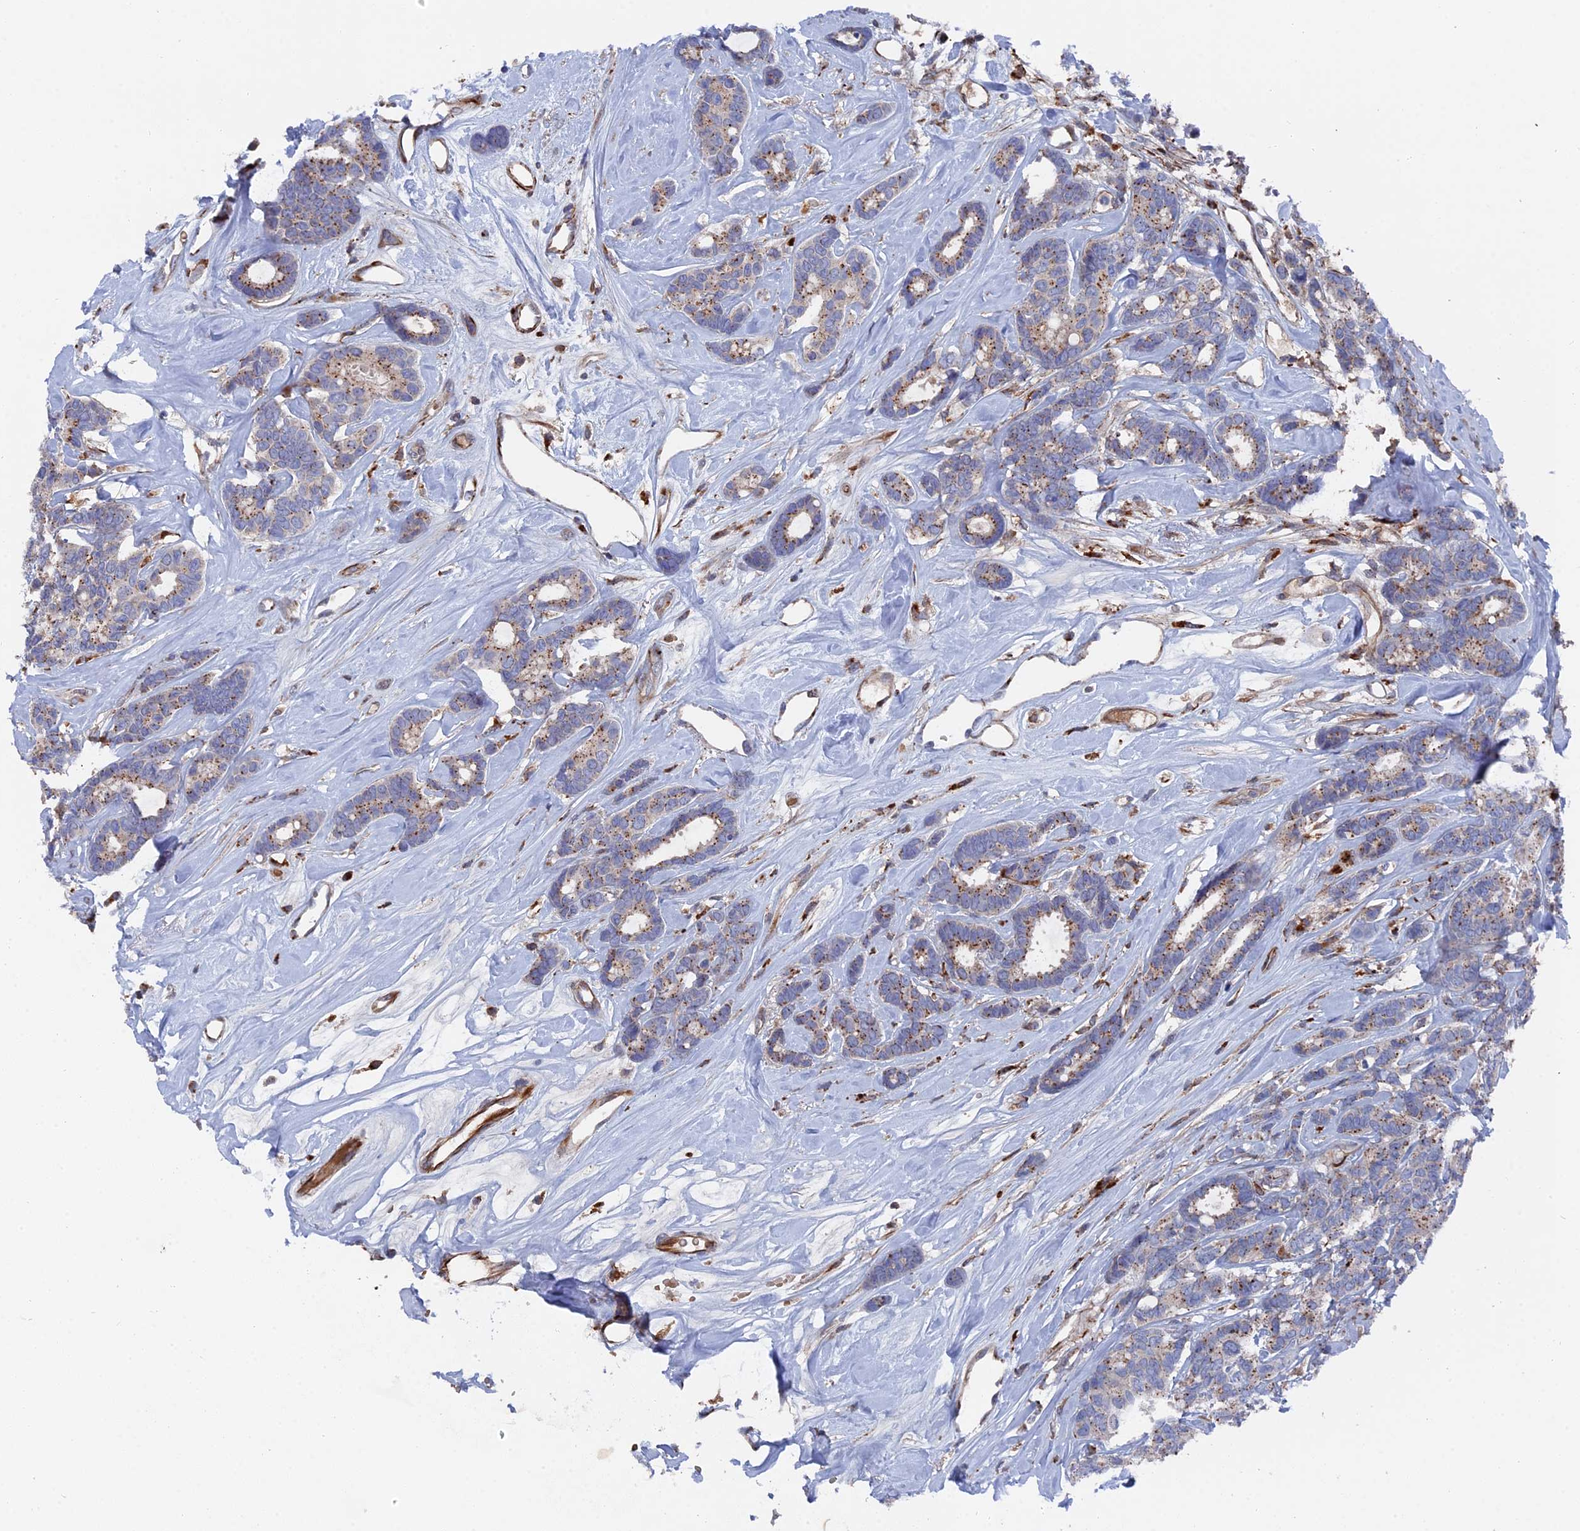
{"staining": {"intensity": "moderate", "quantity": "25%-75%", "location": "cytoplasmic/membranous"}, "tissue": "breast cancer", "cell_type": "Tumor cells", "image_type": "cancer", "snomed": [{"axis": "morphology", "description": "Duct carcinoma"}, {"axis": "topography", "description": "Breast"}], "caption": "Breast cancer (intraductal carcinoma) was stained to show a protein in brown. There is medium levels of moderate cytoplasmic/membranous staining in approximately 25%-75% of tumor cells.", "gene": "SMG9", "patient": {"sex": "female", "age": 87}}